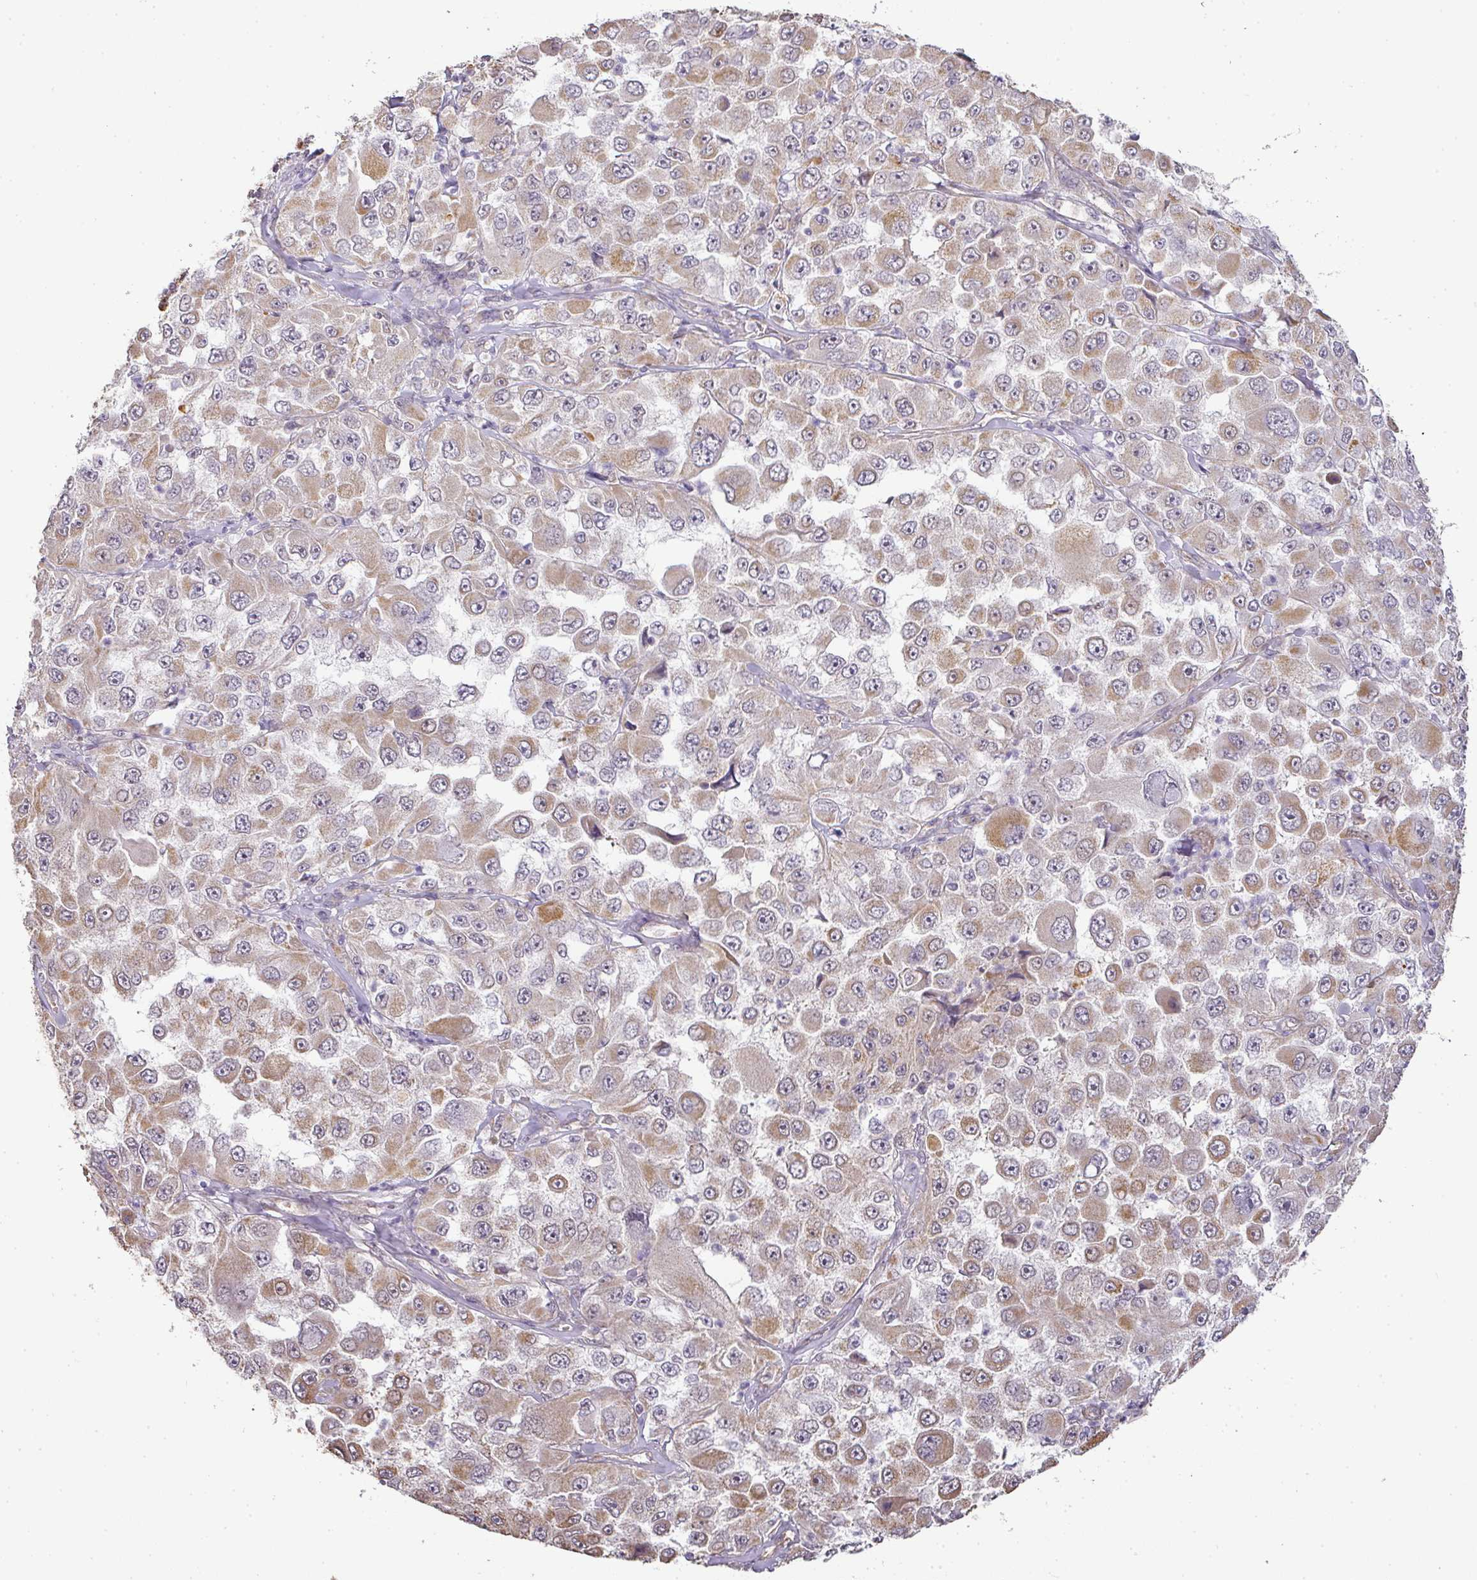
{"staining": {"intensity": "moderate", "quantity": ">75%", "location": "cytoplasmic/membranous"}, "tissue": "melanoma", "cell_type": "Tumor cells", "image_type": "cancer", "snomed": [{"axis": "morphology", "description": "Malignant melanoma, Metastatic site"}, {"axis": "topography", "description": "Lymph node"}], "caption": "Malignant melanoma (metastatic site) was stained to show a protein in brown. There is medium levels of moderate cytoplasmic/membranous expression in about >75% of tumor cells.", "gene": "MYOM2", "patient": {"sex": "male", "age": 62}}